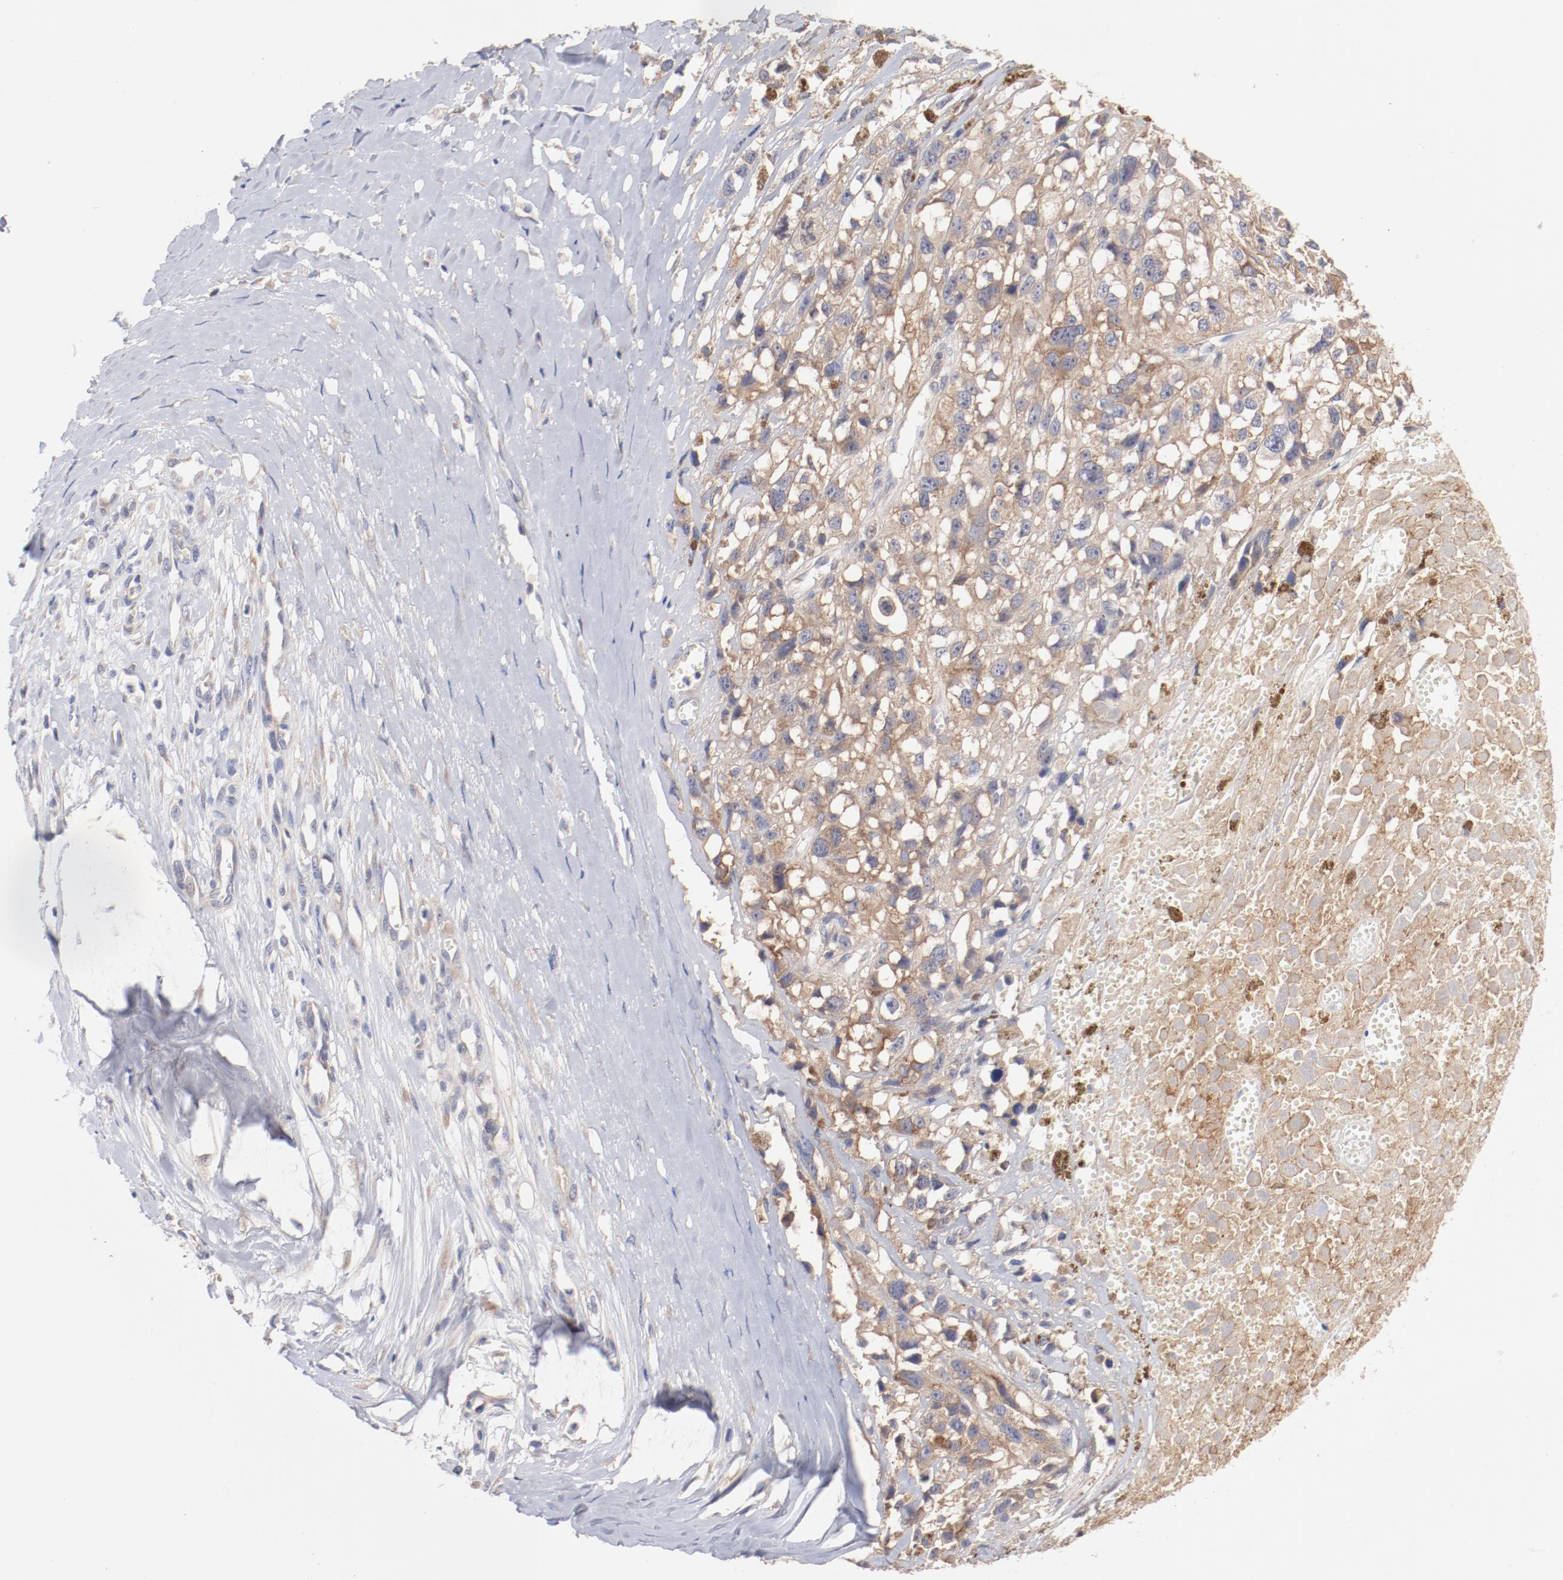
{"staining": {"intensity": "weak", "quantity": "25%-75%", "location": "cytoplasmic/membranous"}, "tissue": "melanoma", "cell_type": "Tumor cells", "image_type": "cancer", "snomed": [{"axis": "morphology", "description": "Malignant melanoma, Metastatic site"}, {"axis": "topography", "description": "Lymph node"}], "caption": "Immunohistochemical staining of melanoma demonstrates weak cytoplasmic/membranous protein positivity in about 25%-75% of tumor cells.", "gene": "SETD3", "patient": {"sex": "male", "age": 59}}